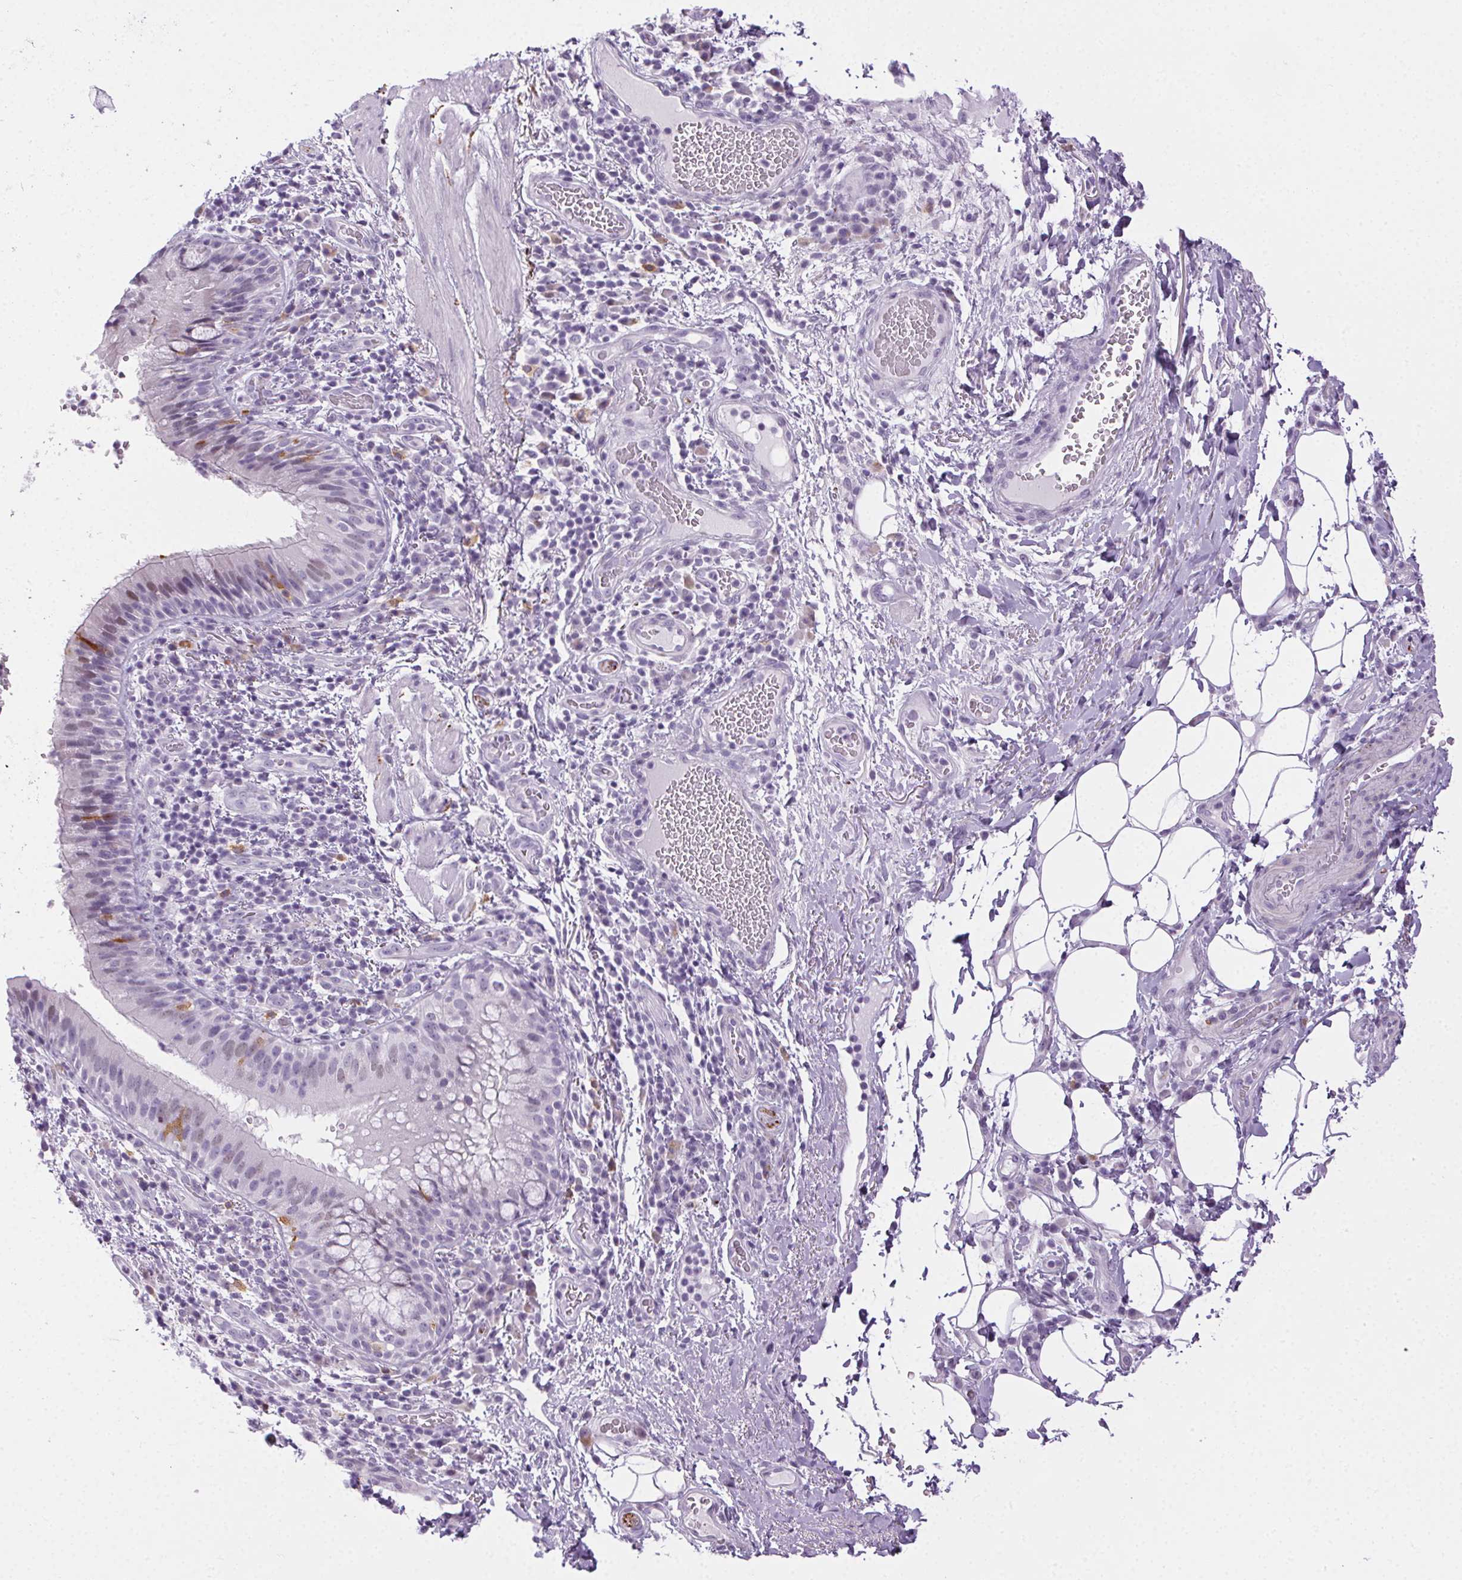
{"staining": {"intensity": "weak", "quantity": "<25%", "location": "cytoplasmic/membranous"}, "tissue": "bronchus", "cell_type": "Respiratory epithelial cells", "image_type": "normal", "snomed": [{"axis": "morphology", "description": "Normal tissue, NOS"}, {"axis": "topography", "description": "Lymph node"}, {"axis": "topography", "description": "Bronchus"}], "caption": "Respiratory epithelial cells show no significant protein staining in unremarkable bronchus.", "gene": "CADPS", "patient": {"sex": "male", "age": 56}}